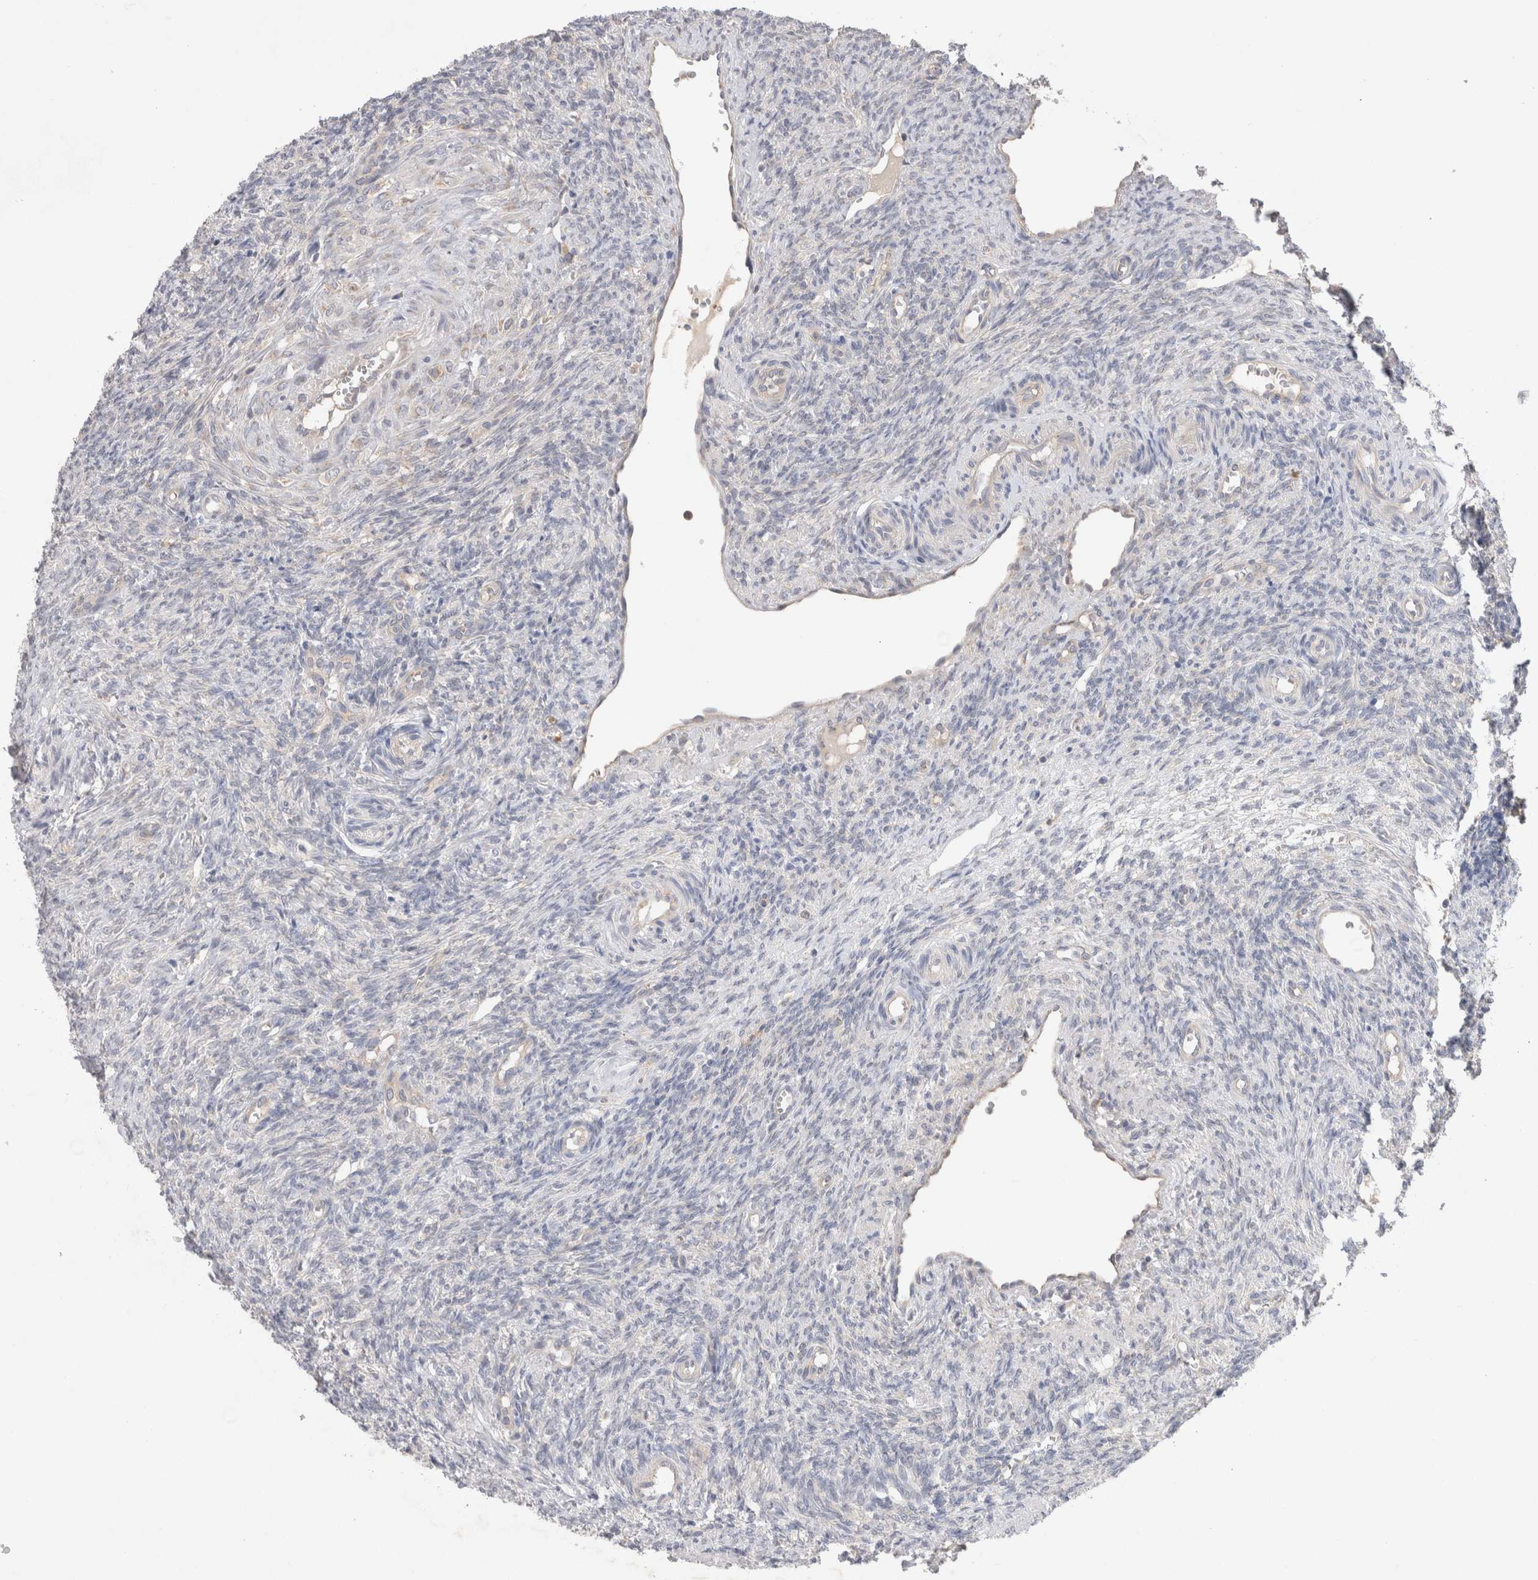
{"staining": {"intensity": "moderate", "quantity": ">75%", "location": "cytoplasmic/membranous"}, "tissue": "ovary", "cell_type": "Follicle cells", "image_type": "normal", "snomed": [{"axis": "morphology", "description": "Normal tissue, NOS"}, {"axis": "topography", "description": "Ovary"}], "caption": "Moderate cytoplasmic/membranous expression is appreciated in about >75% of follicle cells in normal ovary. (brown staining indicates protein expression, while blue staining denotes nuclei).", "gene": "GAS1", "patient": {"sex": "female", "age": 41}}